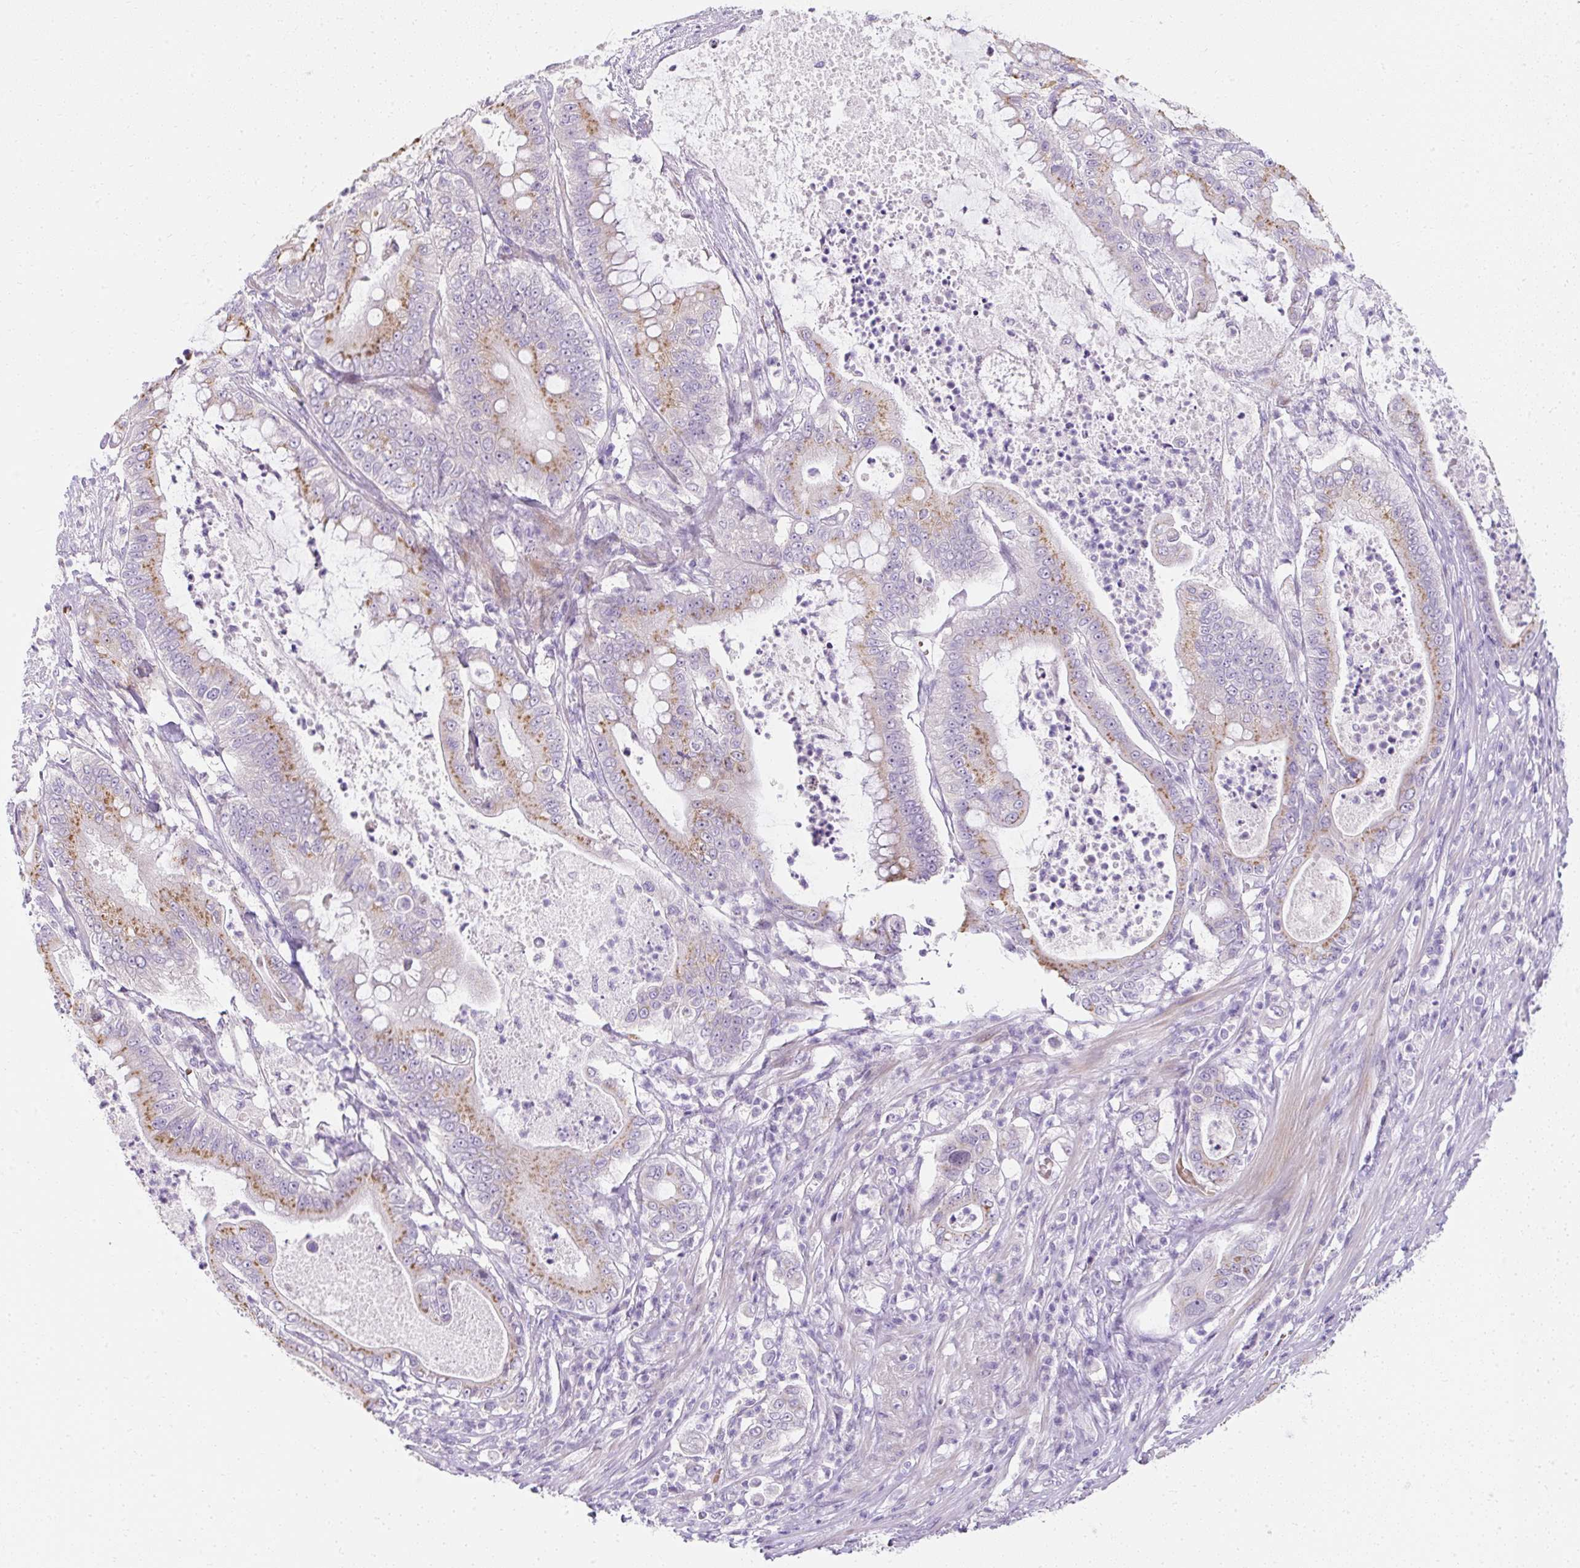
{"staining": {"intensity": "moderate", "quantity": ">75%", "location": "cytoplasmic/membranous"}, "tissue": "pancreatic cancer", "cell_type": "Tumor cells", "image_type": "cancer", "snomed": [{"axis": "morphology", "description": "Adenocarcinoma, NOS"}, {"axis": "topography", "description": "Pancreas"}], "caption": "About >75% of tumor cells in human pancreatic adenocarcinoma show moderate cytoplasmic/membranous protein positivity as visualized by brown immunohistochemical staining.", "gene": "DTX4", "patient": {"sex": "male", "age": 71}}